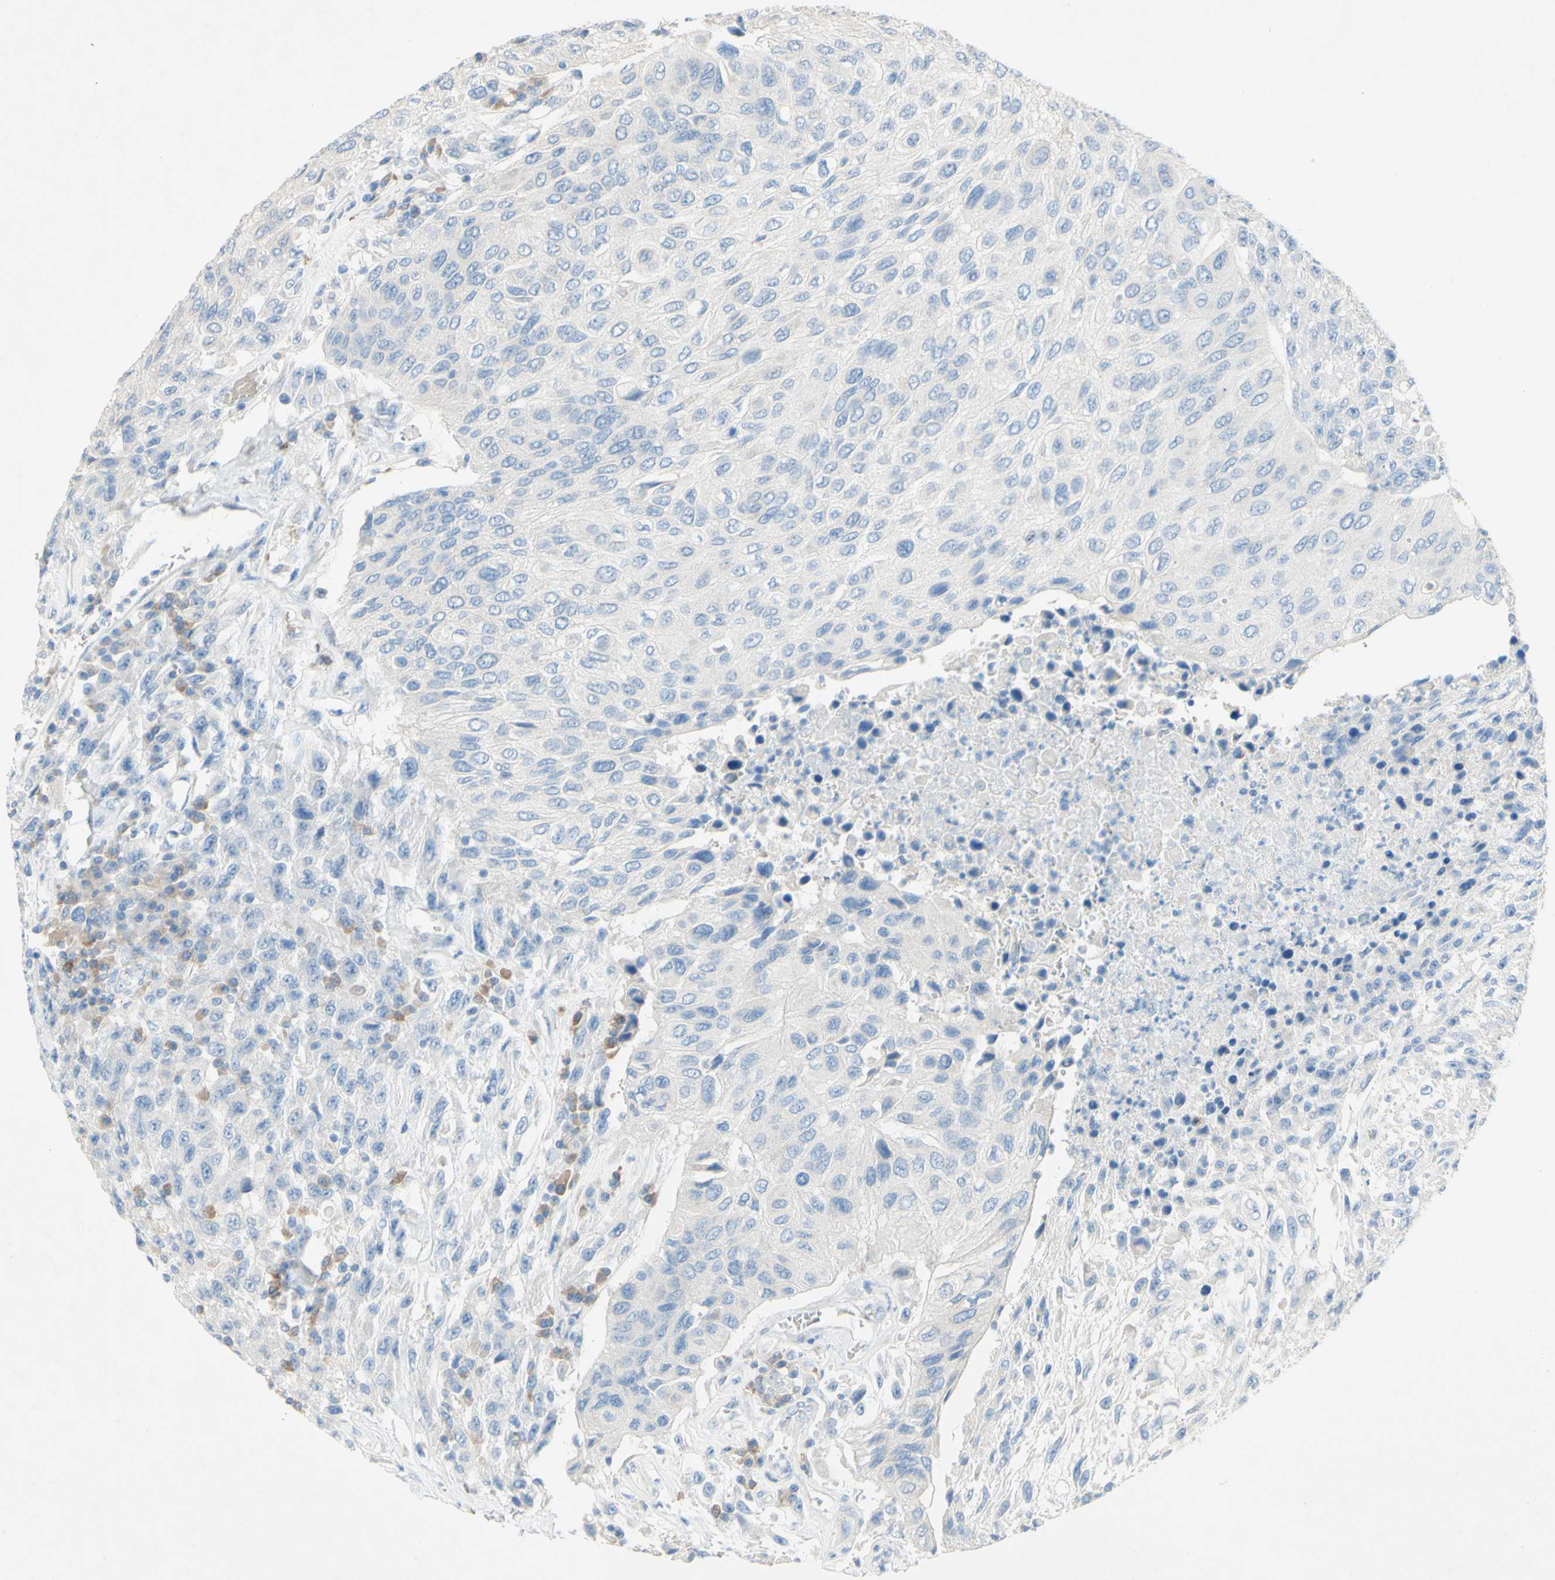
{"staining": {"intensity": "negative", "quantity": "none", "location": "none"}, "tissue": "urothelial cancer", "cell_type": "Tumor cells", "image_type": "cancer", "snomed": [{"axis": "morphology", "description": "Urothelial carcinoma, High grade"}, {"axis": "topography", "description": "Urinary bladder"}], "caption": "Immunohistochemistry (IHC) micrograph of neoplastic tissue: high-grade urothelial carcinoma stained with DAB (3,3'-diaminobenzidine) exhibits no significant protein expression in tumor cells. (IHC, brightfield microscopy, high magnification).", "gene": "ACADL", "patient": {"sex": "male", "age": 66}}